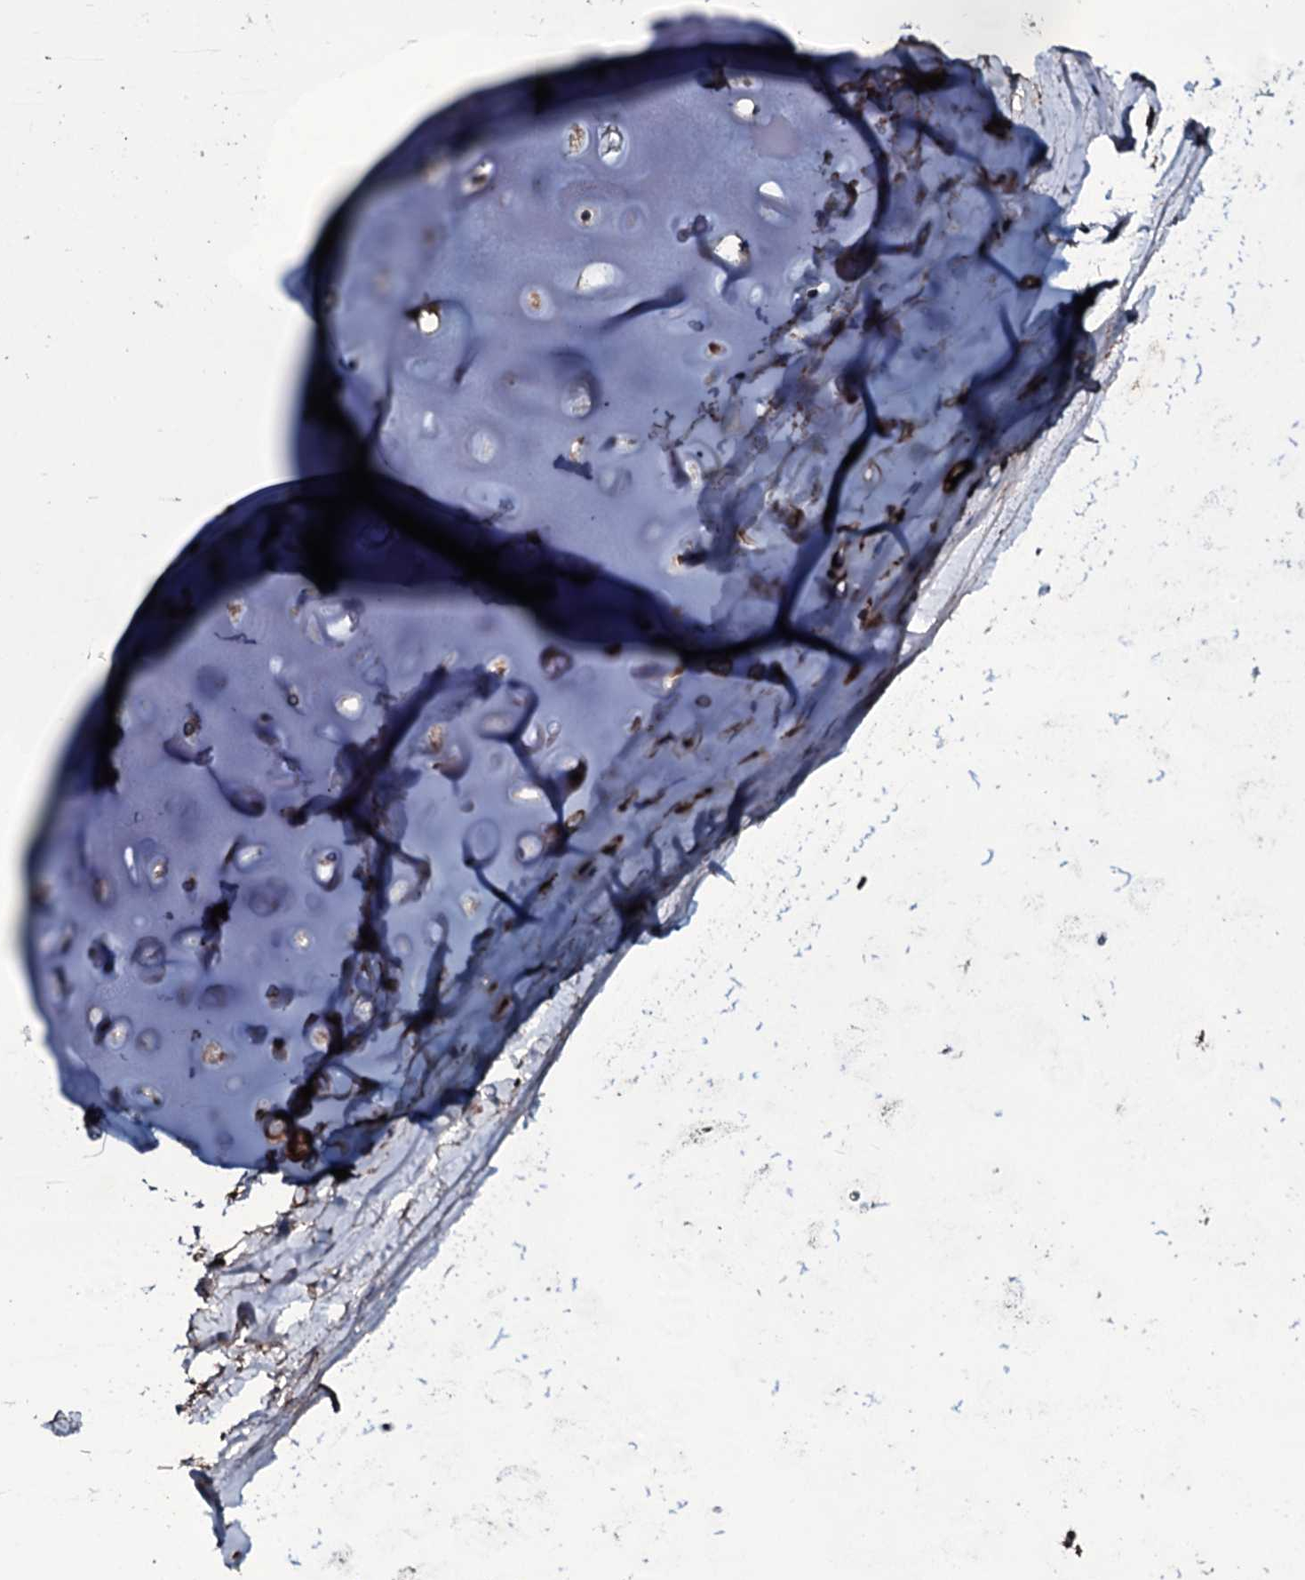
{"staining": {"intensity": "strong", "quantity": "25%-75%", "location": "cytoplasmic/membranous"}, "tissue": "adipose tissue", "cell_type": "Adipocytes", "image_type": "normal", "snomed": [{"axis": "morphology", "description": "Normal tissue, NOS"}, {"axis": "topography", "description": "Lymph node"}, {"axis": "topography", "description": "Bronchus"}], "caption": "Human adipose tissue stained with a brown dye displays strong cytoplasmic/membranous positive staining in about 25%-75% of adipocytes.", "gene": "ZSWIM8", "patient": {"sex": "male", "age": 63}}